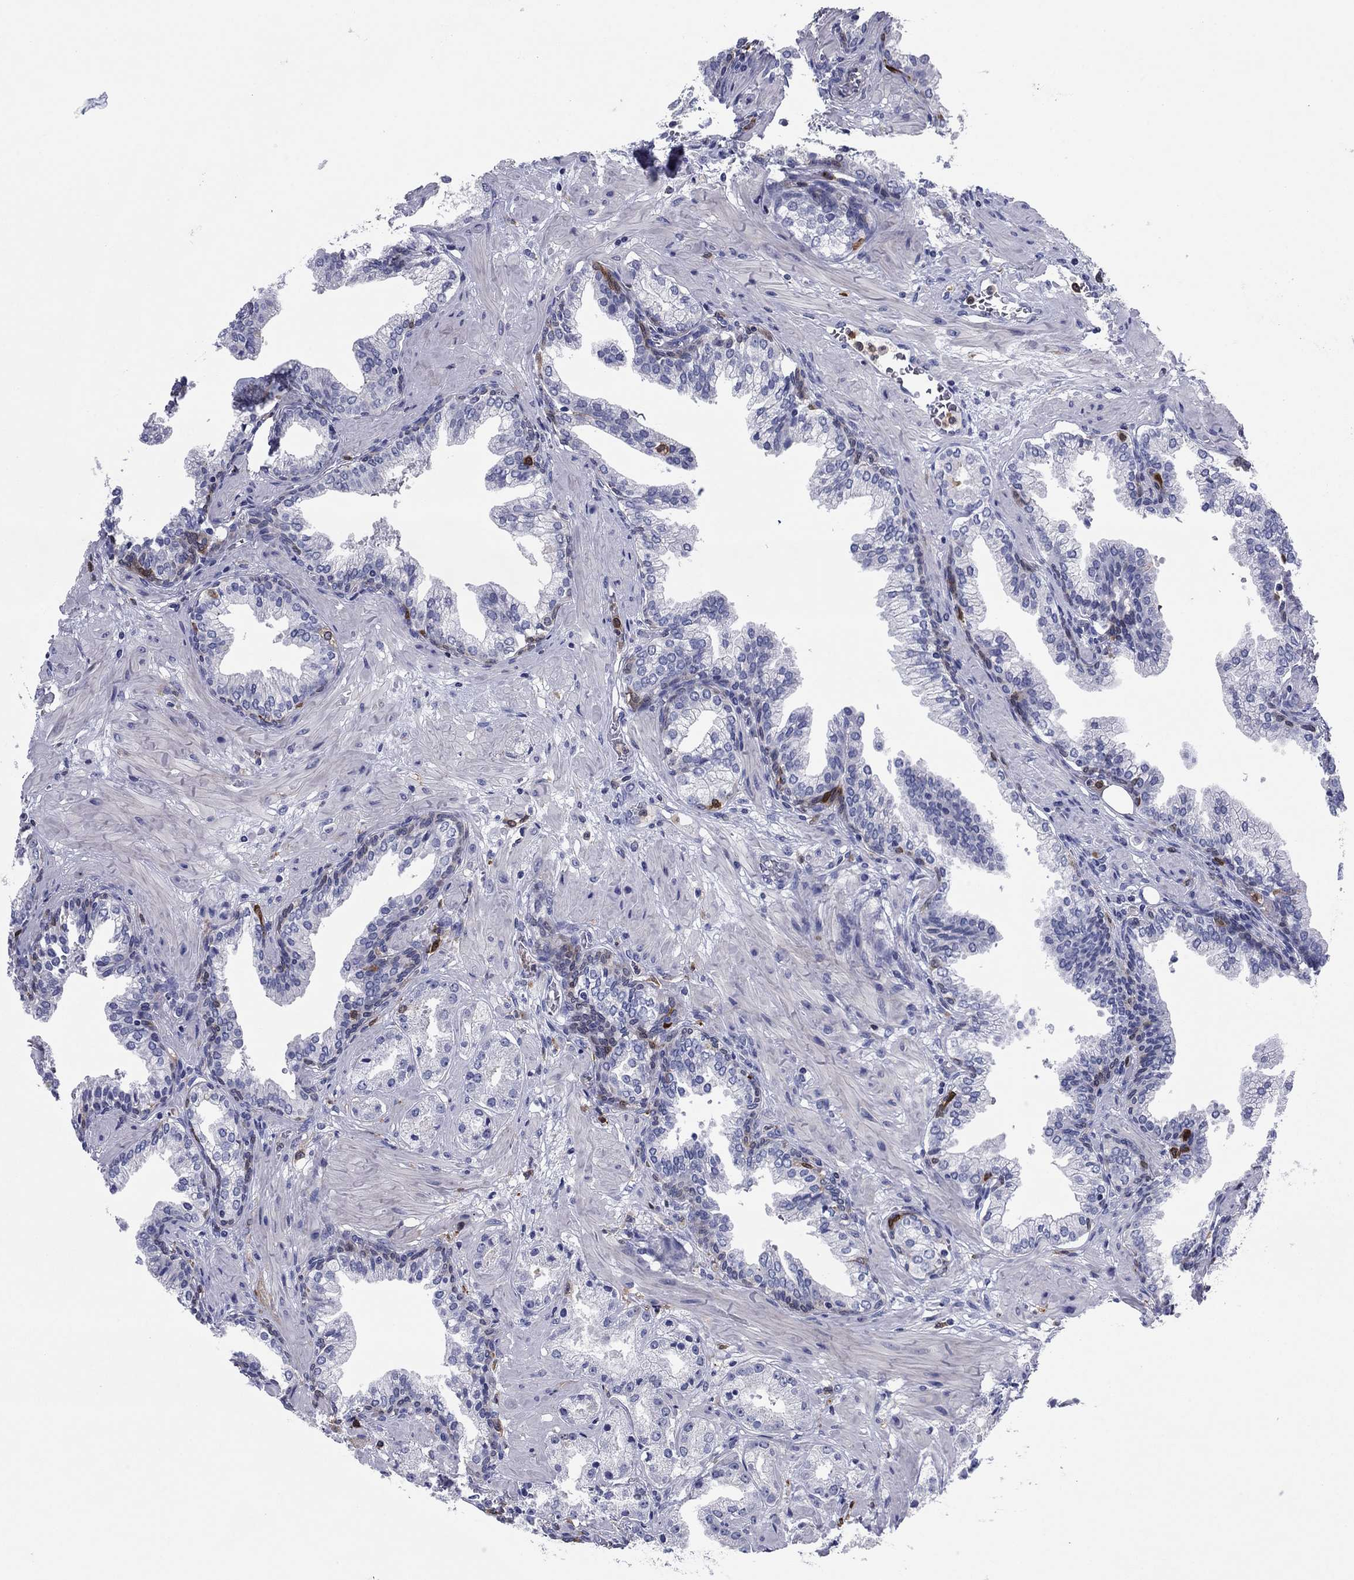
{"staining": {"intensity": "strong", "quantity": "<25%", "location": "cytoplasmic/membranous"}, "tissue": "prostate cancer", "cell_type": "Tumor cells", "image_type": "cancer", "snomed": [{"axis": "morphology", "description": "Adenocarcinoma, NOS"}, {"axis": "topography", "description": "Prostate and seminal vesicle, NOS"}, {"axis": "topography", "description": "Prostate"}], "caption": "Brown immunohistochemical staining in adenocarcinoma (prostate) exhibits strong cytoplasmic/membranous positivity in about <25% of tumor cells. The staining is performed using DAB (3,3'-diaminobenzidine) brown chromogen to label protein expression. The nuclei are counter-stained blue using hematoxylin.", "gene": "STMN1", "patient": {"sex": "male", "age": 44}}